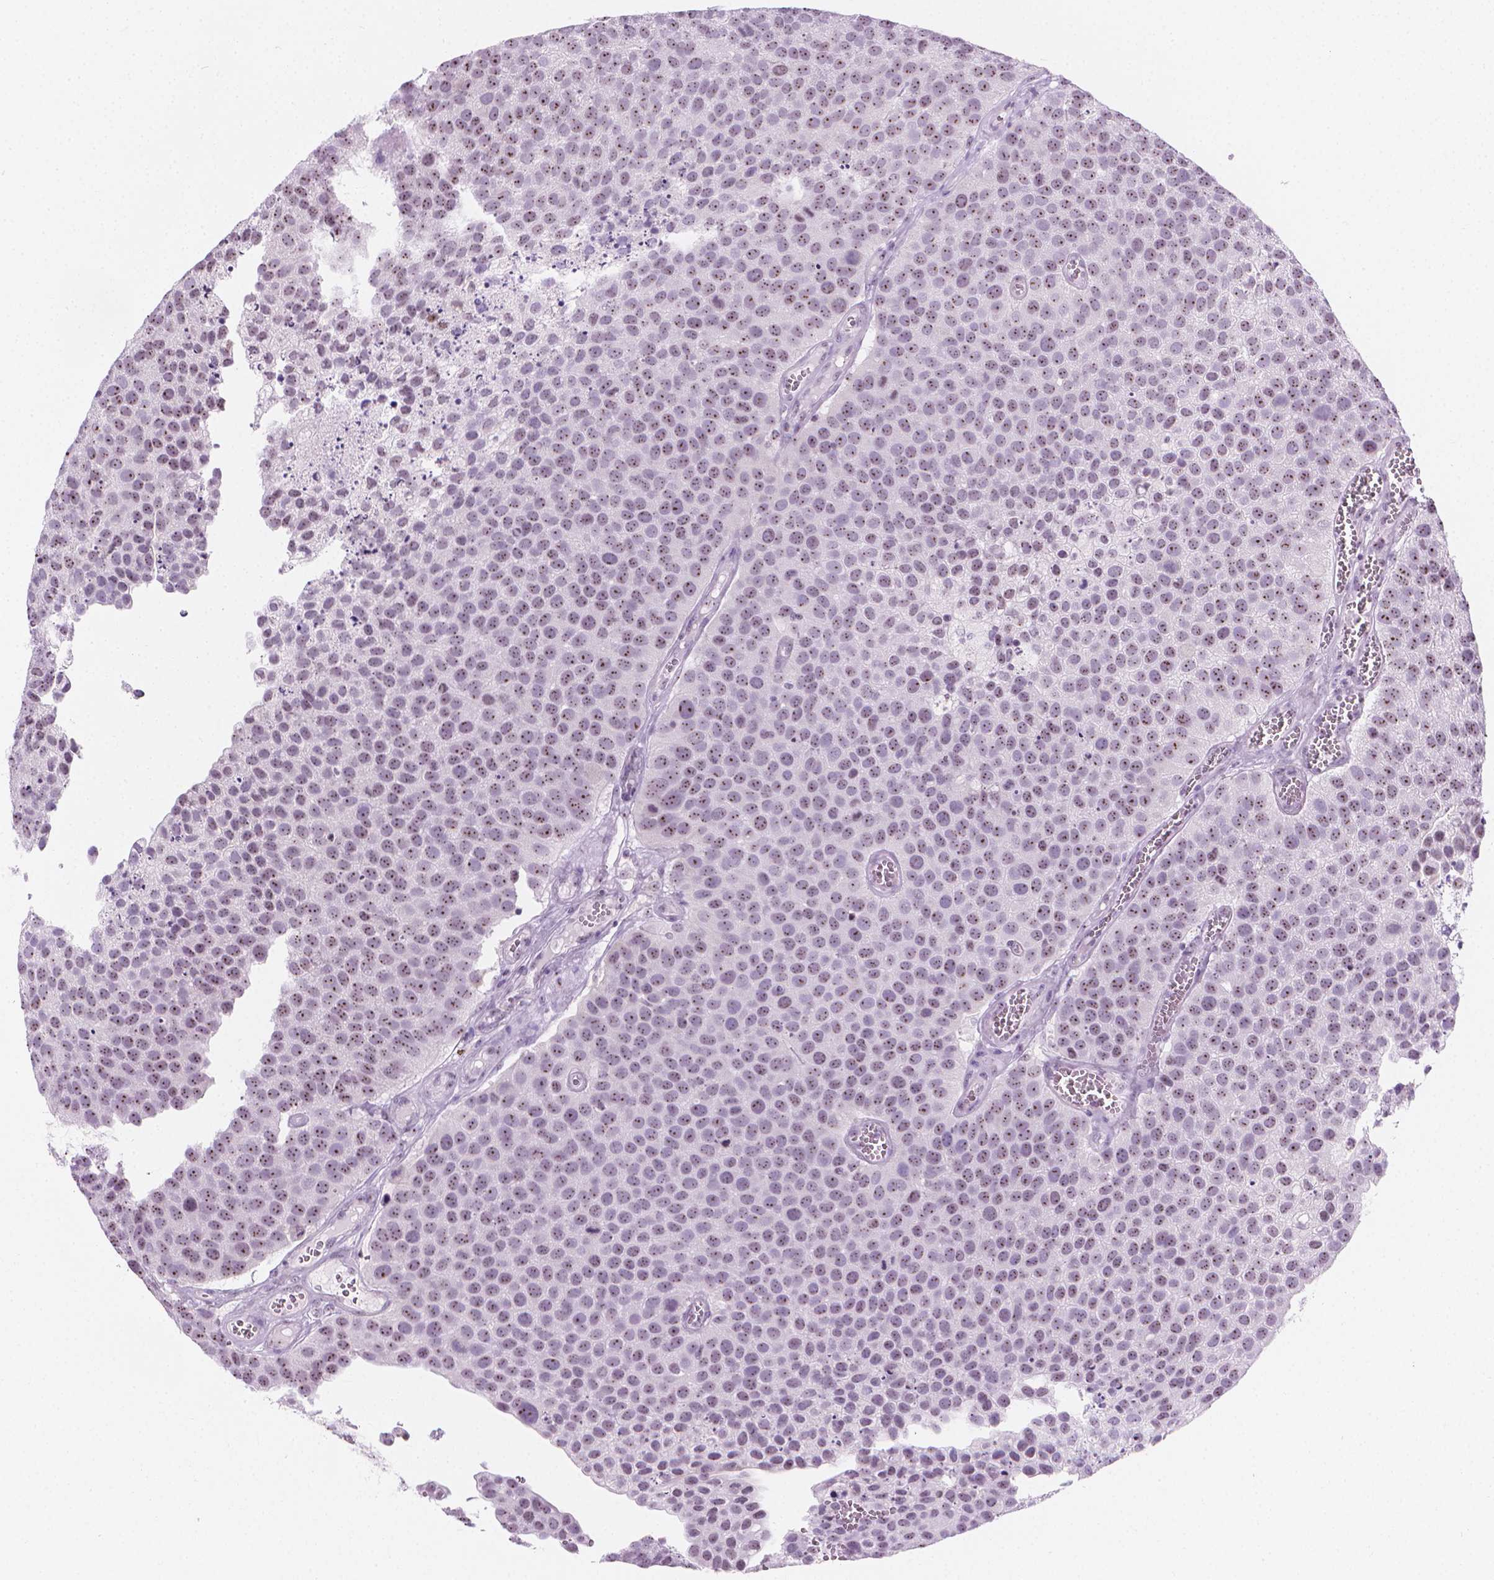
{"staining": {"intensity": "moderate", "quantity": ">75%", "location": "nuclear"}, "tissue": "urothelial cancer", "cell_type": "Tumor cells", "image_type": "cancer", "snomed": [{"axis": "morphology", "description": "Urothelial carcinoma, Low grade"}, {"axis": "topography", "description": "Urinary bladder"}], "caption": "Immunohistochemical staining of low-grade urothelial carcinoma reveals moderate nuclear protein positivity in approximately >75% of tumor cells. (Brightfield microscopy of DAB IHC at high magnification).", "gene": "NOL7", "patient": {"sex": "female", "age": 69}}